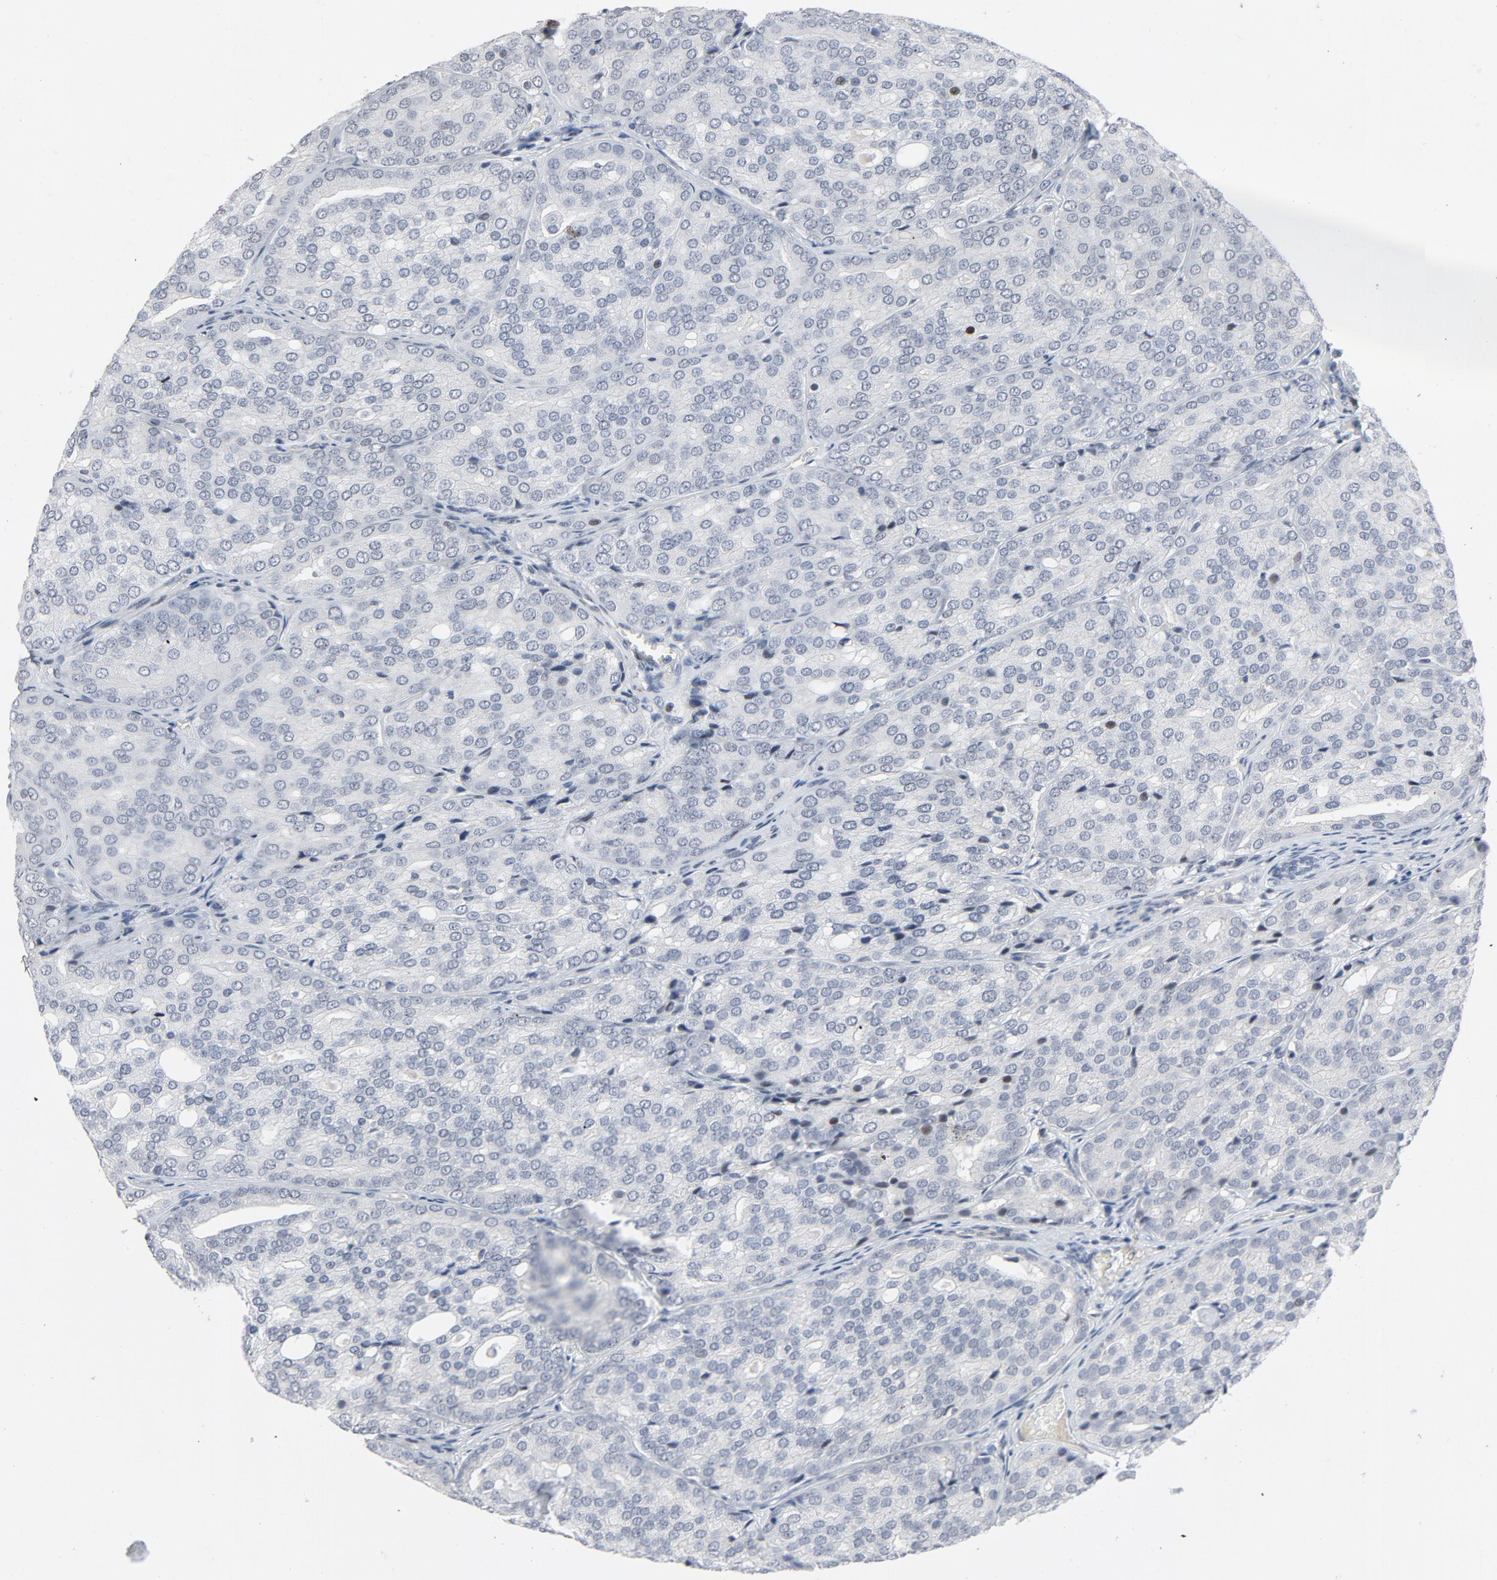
{"staining": {"intensity": "negative", "quantity": "none", "location": "none"}, "tissue": "prostate cancer", "cell_type": "Tumor cells", "image_type": "cancer", "snomed": [{"axis": "morphology", "description": "Adenocarcinoma, High grade"}, {"axis": "topography", "description": "Prostate"}], "caption": "Immunohistochemistry (IHC) micrograph of neoplastic tissue: prostate adenocarcinoma (high-grade) stained with DAB (3,3'-diaminobenzidine) displays no significant protein staining in tumor cells. (Brightfield microscopy of DAB (3,3'-diaminobenzidine) immunohistochemistry (IHC) at high magnification).", "gene": "FSCB", "patient": {"sex": "male", "age": 64}}